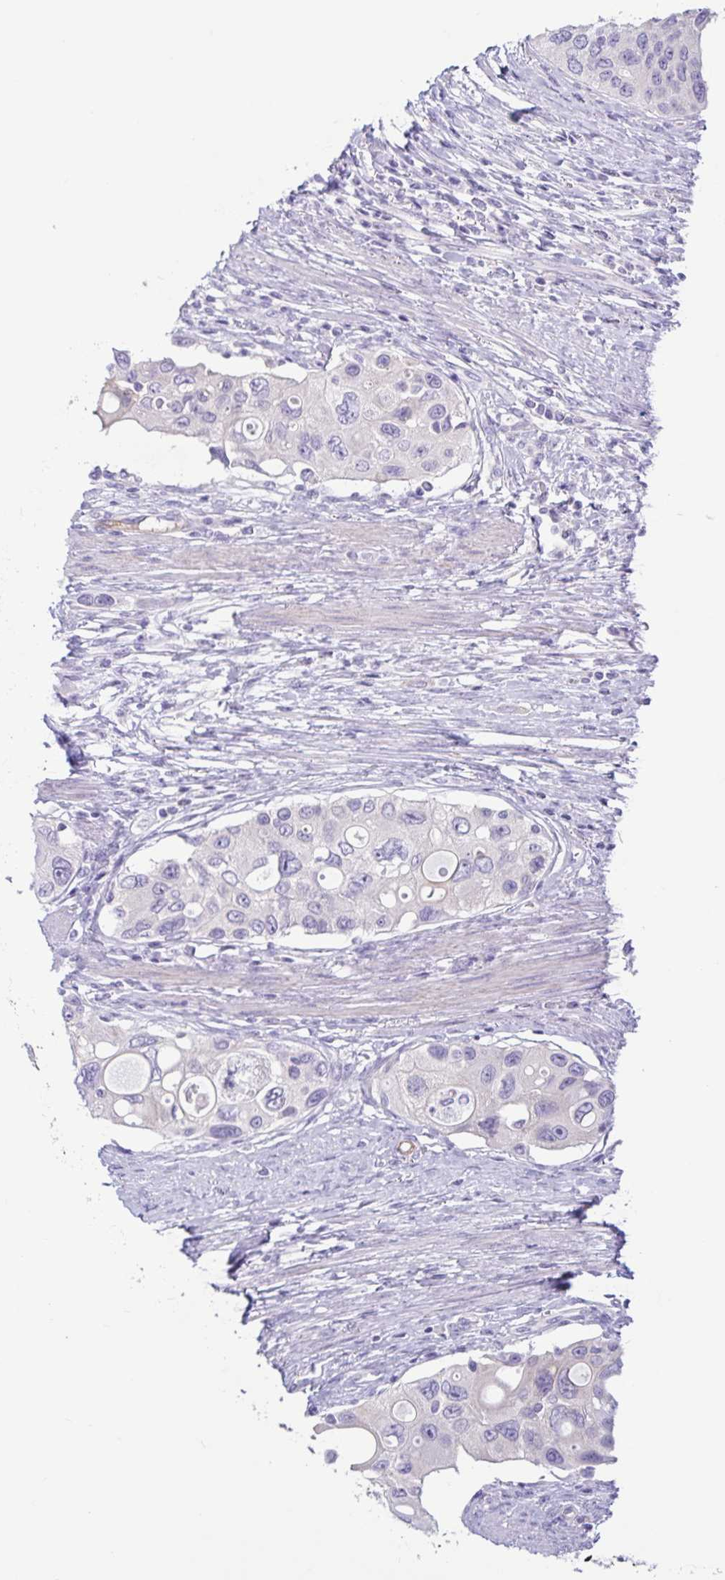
{"staining": {"intensity": "negative", "quantity": "none", "location": "none"}, "tissue": "urothelial cancer", "cell_type": "Tumor cells", "image_type": "cancer", "snomed": [{"axis": "morphology", "description": "Urothelial carcinoma, High grade"}, {"axis": "topography", "description": "Urinary bladder"}], "caption": "Tumor cells are negative for protein expression in human urothelial carcinoma (high-grade).", "gene": "TNNI2", "patient": {"sex": "female", "age": 56}}